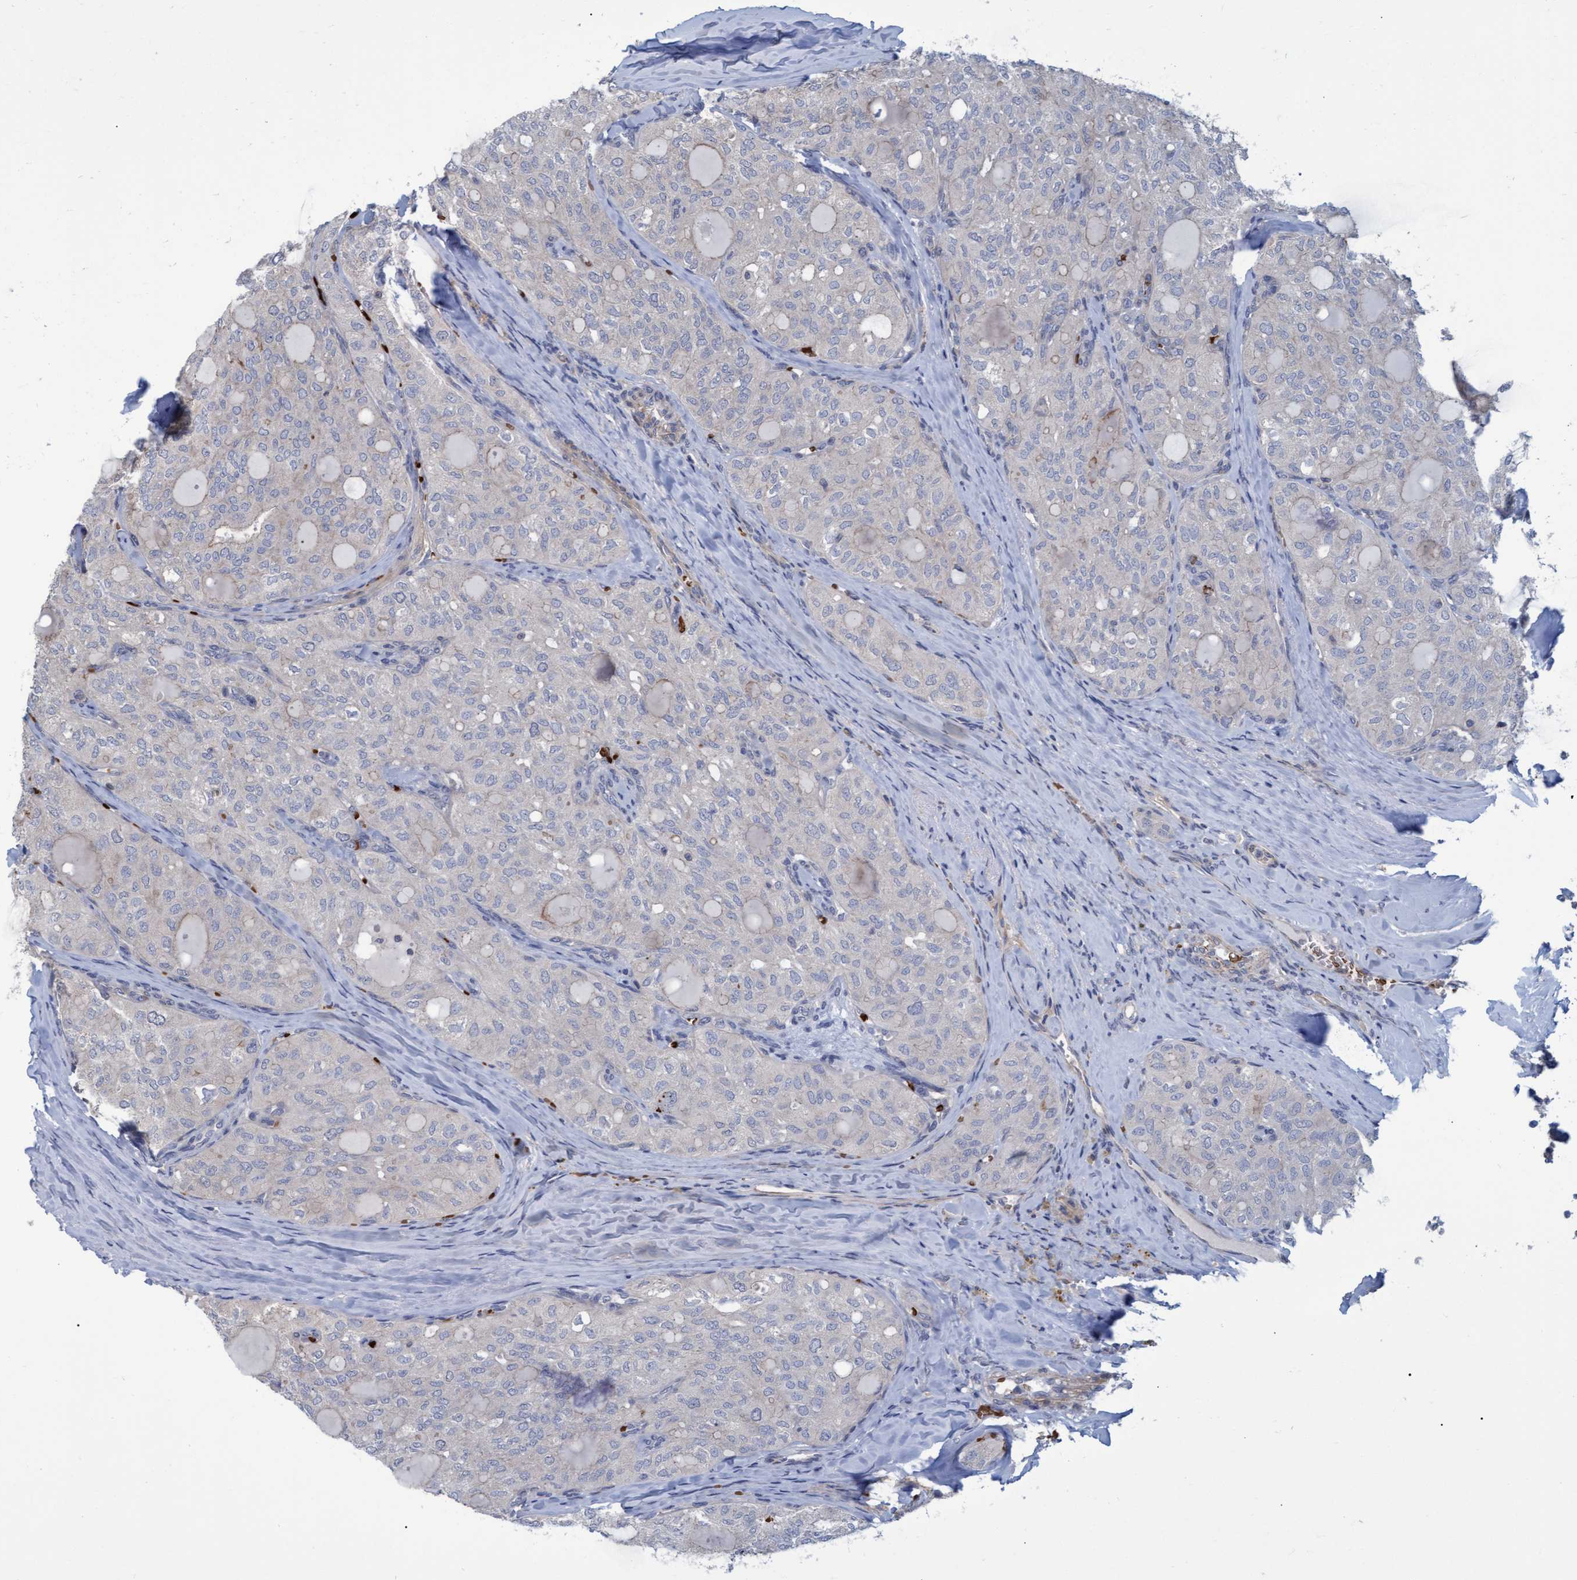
{"staining": {"intensity": "negative", "quantity": "none", "location": "none"}, "tissue": "thyroid cancer", "cell_type": "Tumor cells", "image_type": "cancer", "snomed": [{"axis": "morphology", "description": "Follicular adenoma carcinoma, NOS"}, {"axis": "topography", "description": "Thyroid gland"}], "caption": "Immunohistochemical staining of human thyroid follicular adenoma carcinoma demonstrates no significant positivity in tumor cells. (DAB (3,3'-diaminobenzidine) immunohistochemistry visualized using brightfield microscopy, high magnification).", "gene": "NAA15", "patient": {"sex": "male", "age": 75}}